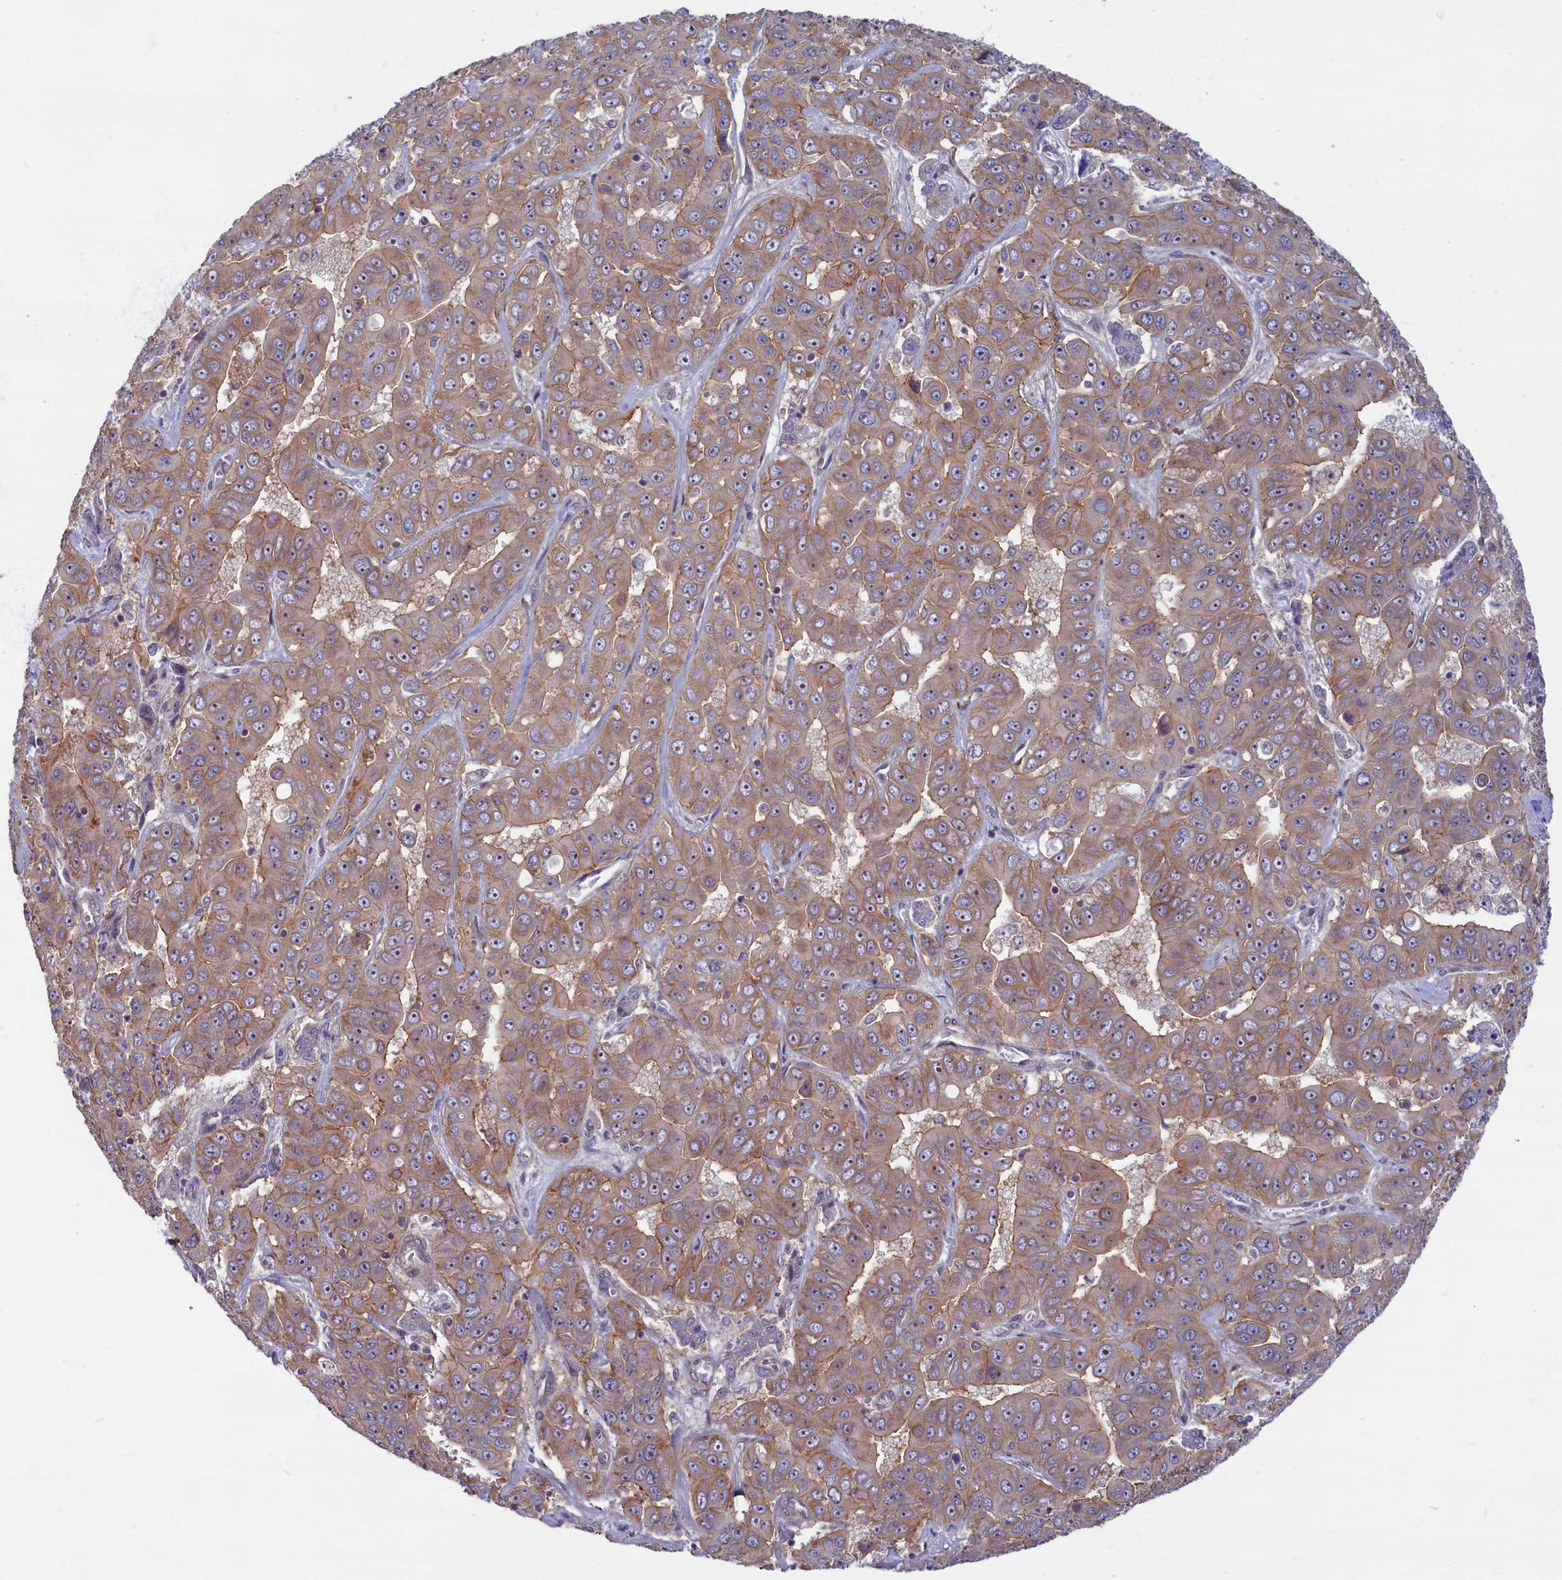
{"staining": {"intensity": "moderate", "quantity": ">75%", "location": "cytoplasmic/membranous"}, "tissue": "liver cancer", "cell_type": "Tumor cells", "image_type": "cancer", "snomed": [{"axis": "morphology", "description": "Cholangiocarcinoma"}, {"axis": "topography", "description": "Liver"}], "caption": "Approximately >75% of tumor cells in human liver cholangiocarcinoma reveal moderate cytoplasmic/membranous protein expression as visualized by brown immunohistochemical staining.", "gene": "TRPM4", "patient": {"sex": "female", "age": 52}}